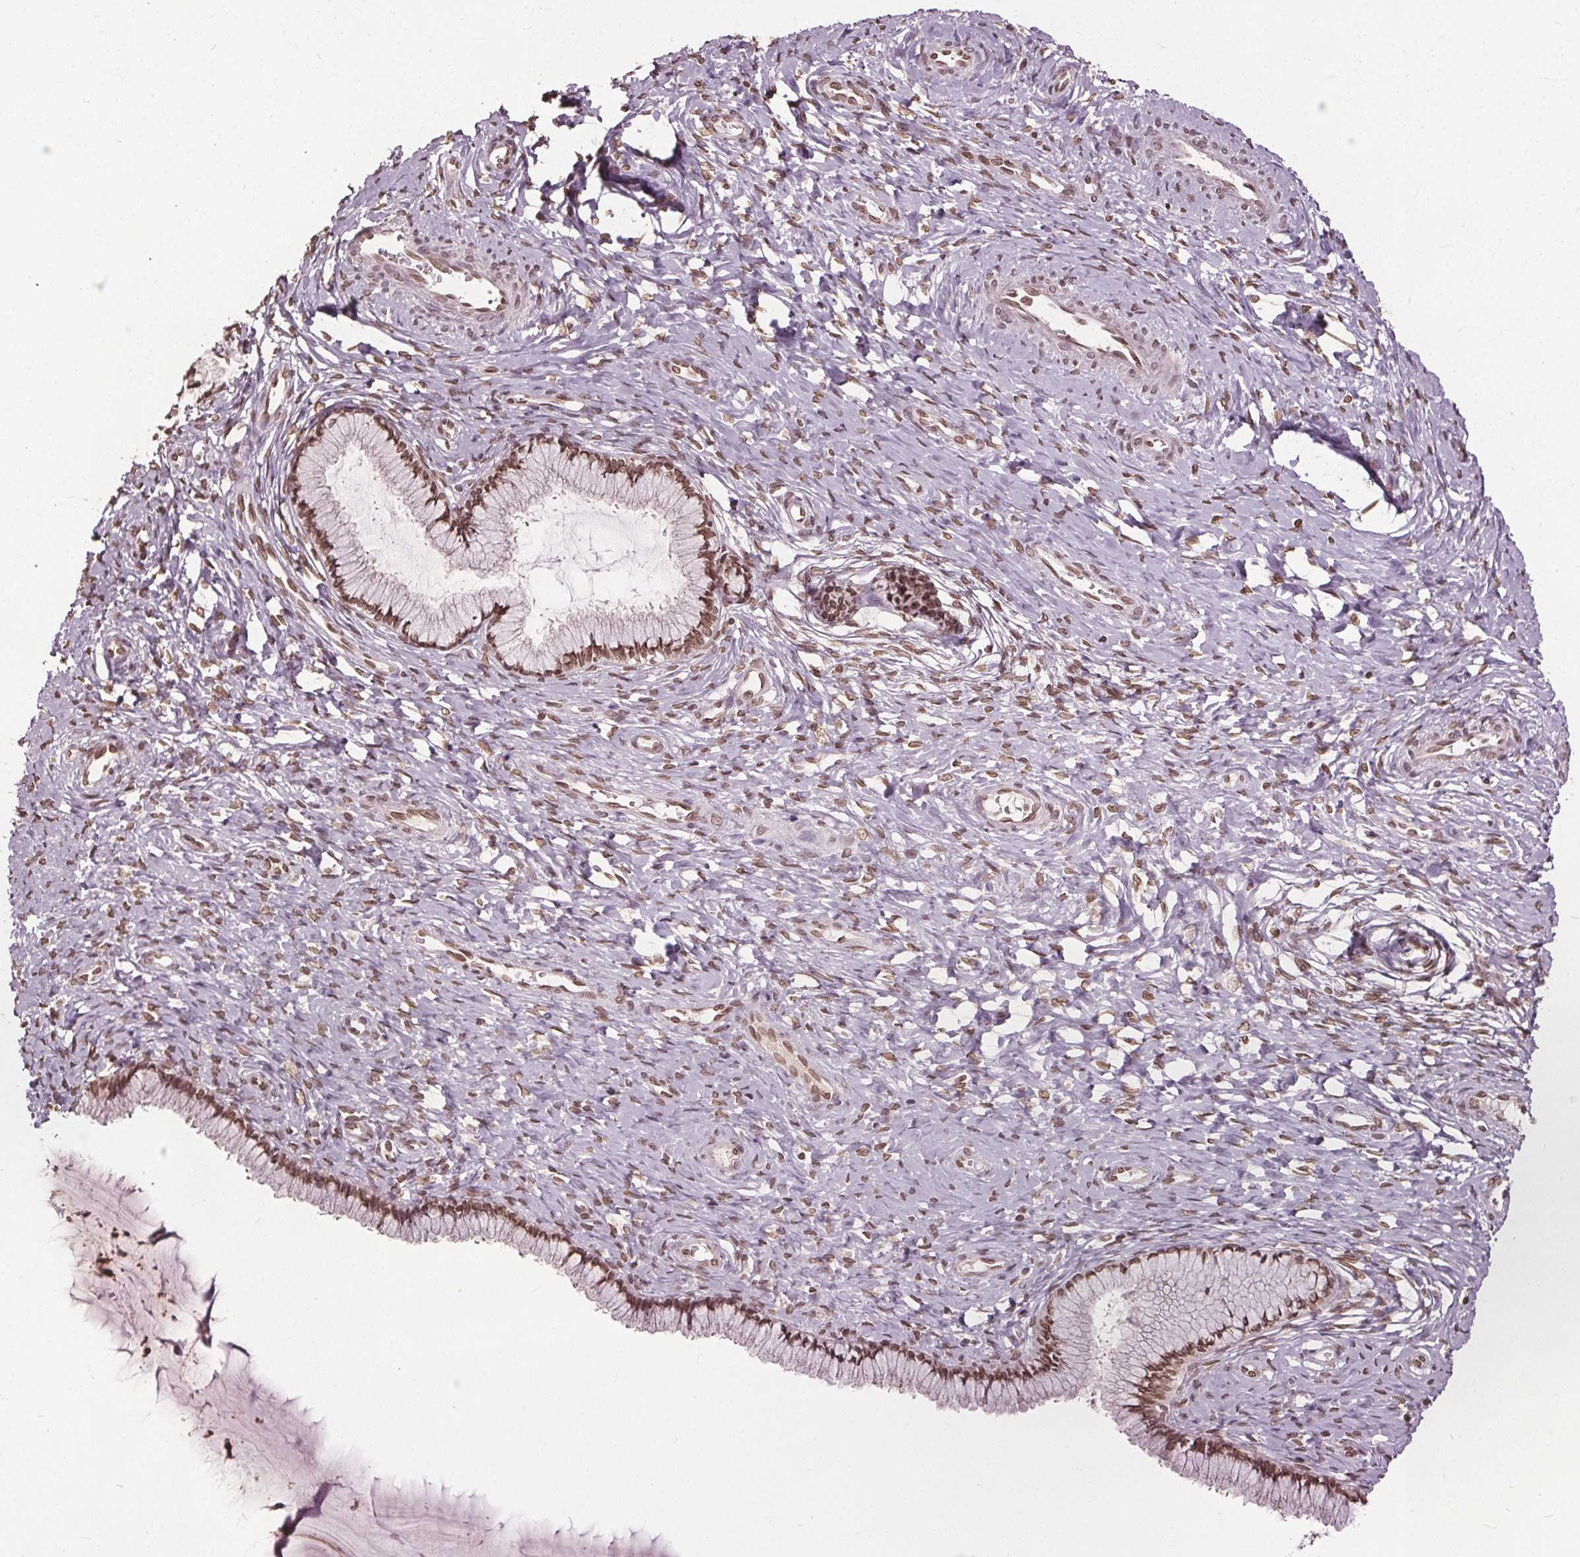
{"staining": {"intensity": "moderate", "quantity": ">75%", "location": "cytoplasmic/membranous,nuclear"}, "tissue": "cervix", "cell_type": "Glandular cells", "image_type": "normal", "snomed": [{"axis": "morphology", "description": "Normal tissue, NOS"}, {"axis": "topography", "description": "Cervix"}], "caption": "Moderate cytoplasmic/membranous,nuclear protein expression is seen in about >75% of glandular cells in cervix.", "gene": "TTC39C", "patient": {"sex": "female", "age": 37}}